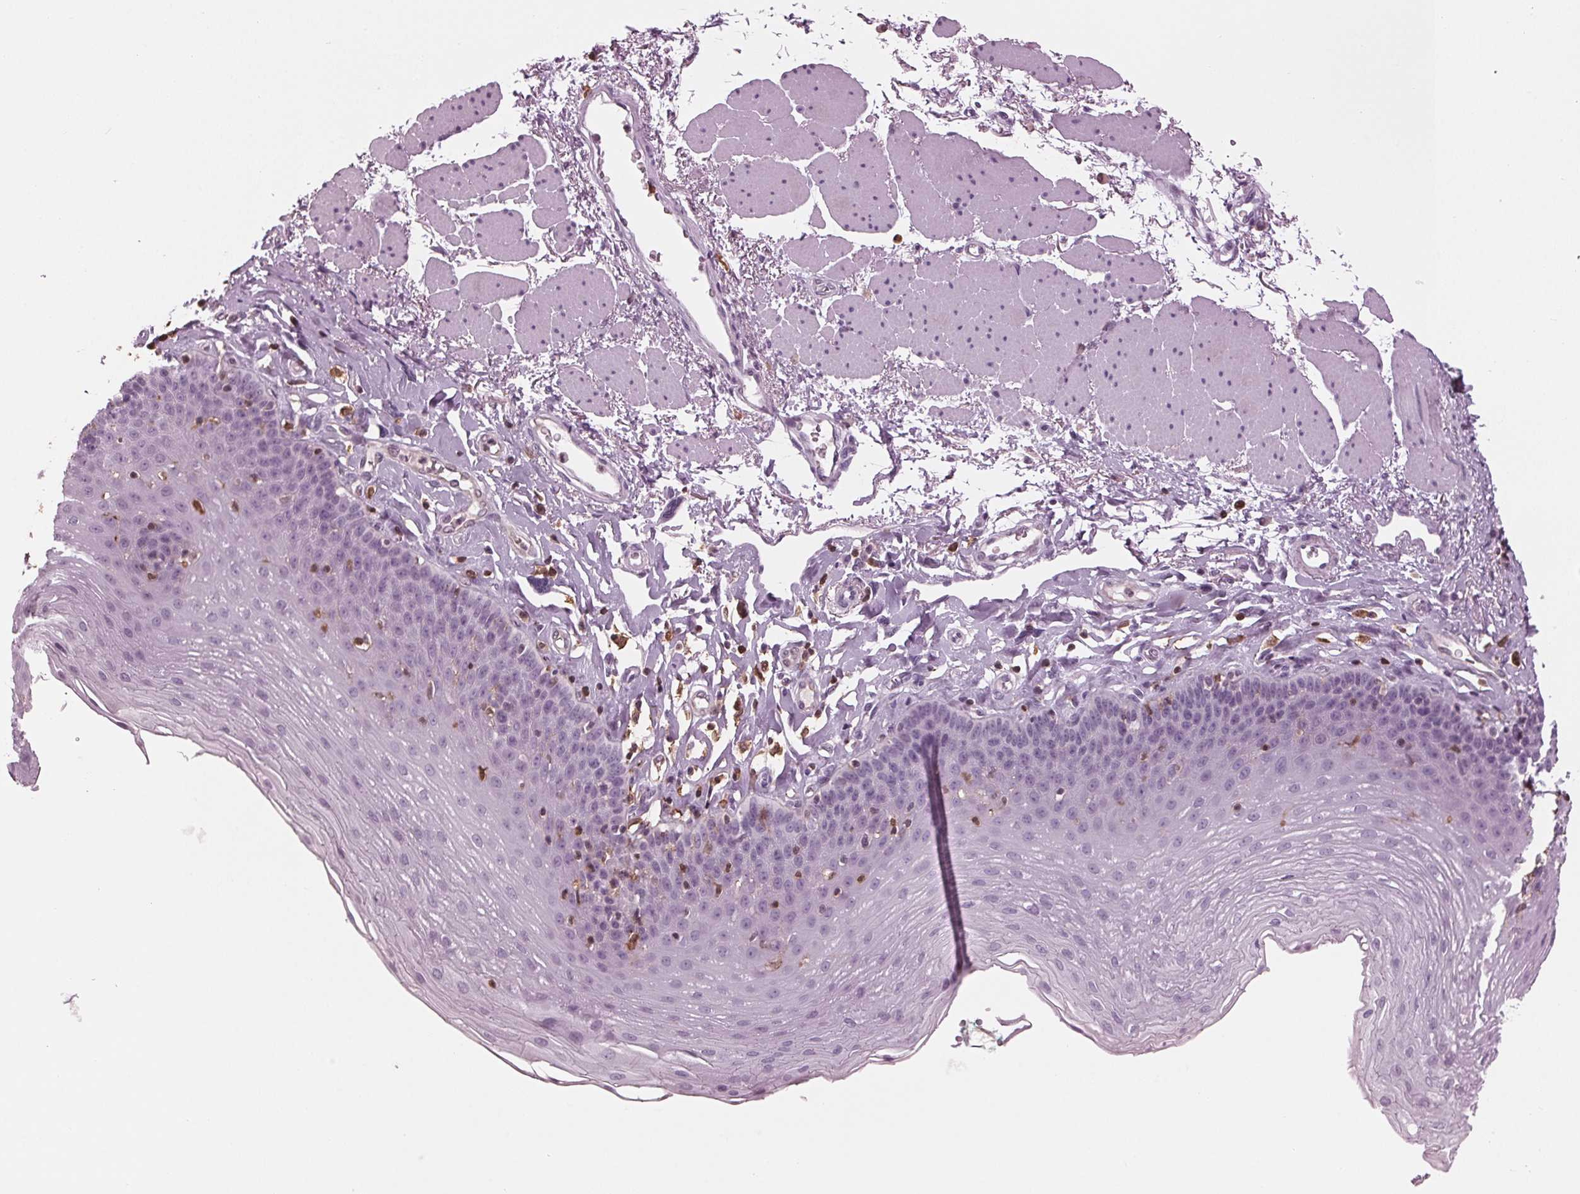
{"staining": {"intensity": "negative", "quantity": "none", "location": "none"}, "tissue": "esophagus", "cell_type": "Squamous epithelial cells", "image_type": "normal", "snomed": [{"axis": "morphology", "description": "Normal tissue, NOS"}, {"axis": "topography", "description": "Esophagus"}], "caption": "An immunohistochemistry photomicrograph of unremarkable esophagus is shown. There is no staining in squamous epithelial cells of esophagus.", "gene": "BTLA", "patient": {"sex": "female", "age": 81}}